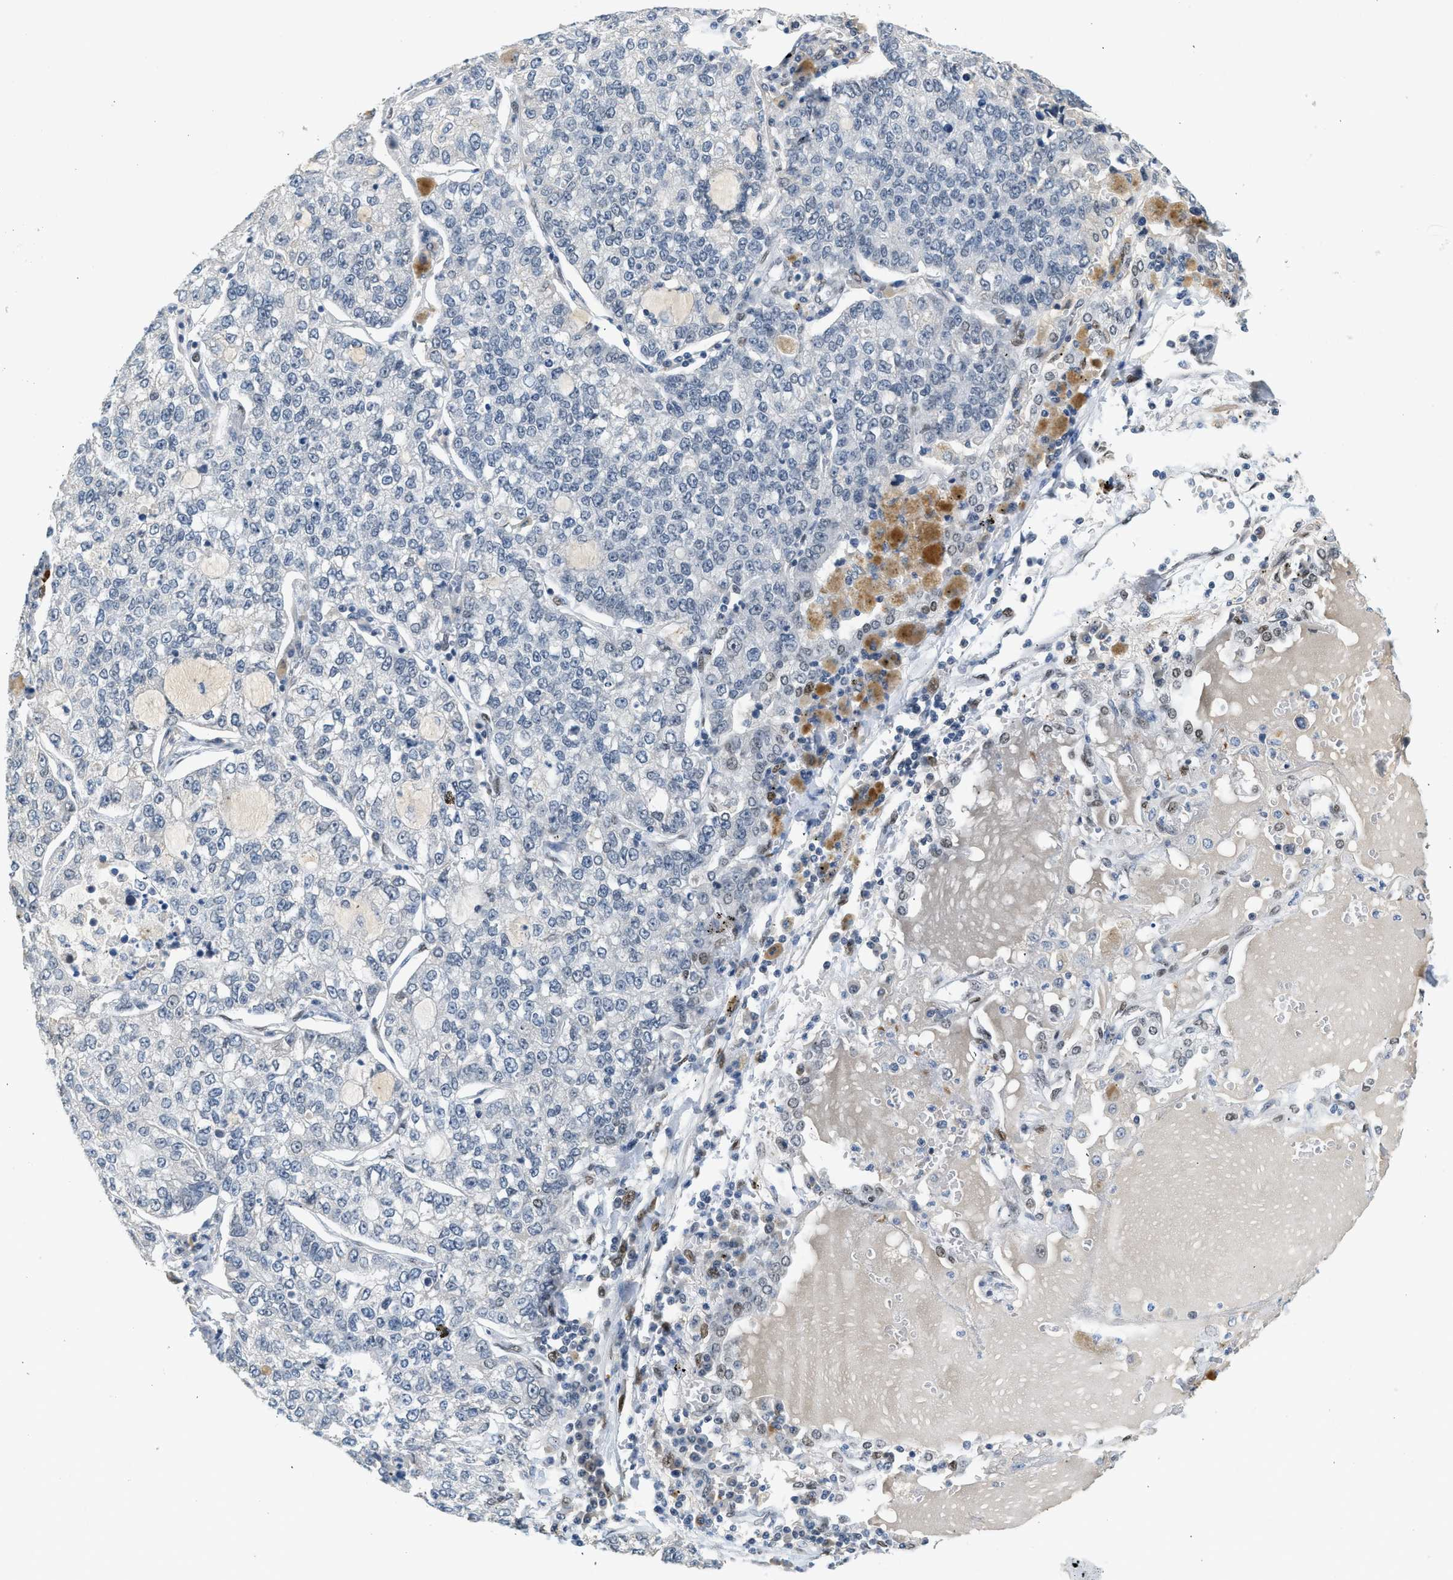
{"staining": {"intensity": "negative", "quantity": "none", "location": "none"}, "tissue": "lung cancer", "cell_type": "Tumor cells", "image_type": "cancer", "snomed": [{"axis": "morphology", "description": "Adenocarcinoma, NOS"}, {"axis": "topography", "description": "Lung"}], "caption": "Tumor cells show no significant protein expression in adenocarcinoma (lung).", "gene": "ZBTB20", "patient": {"sex": "male", "age": 49}}